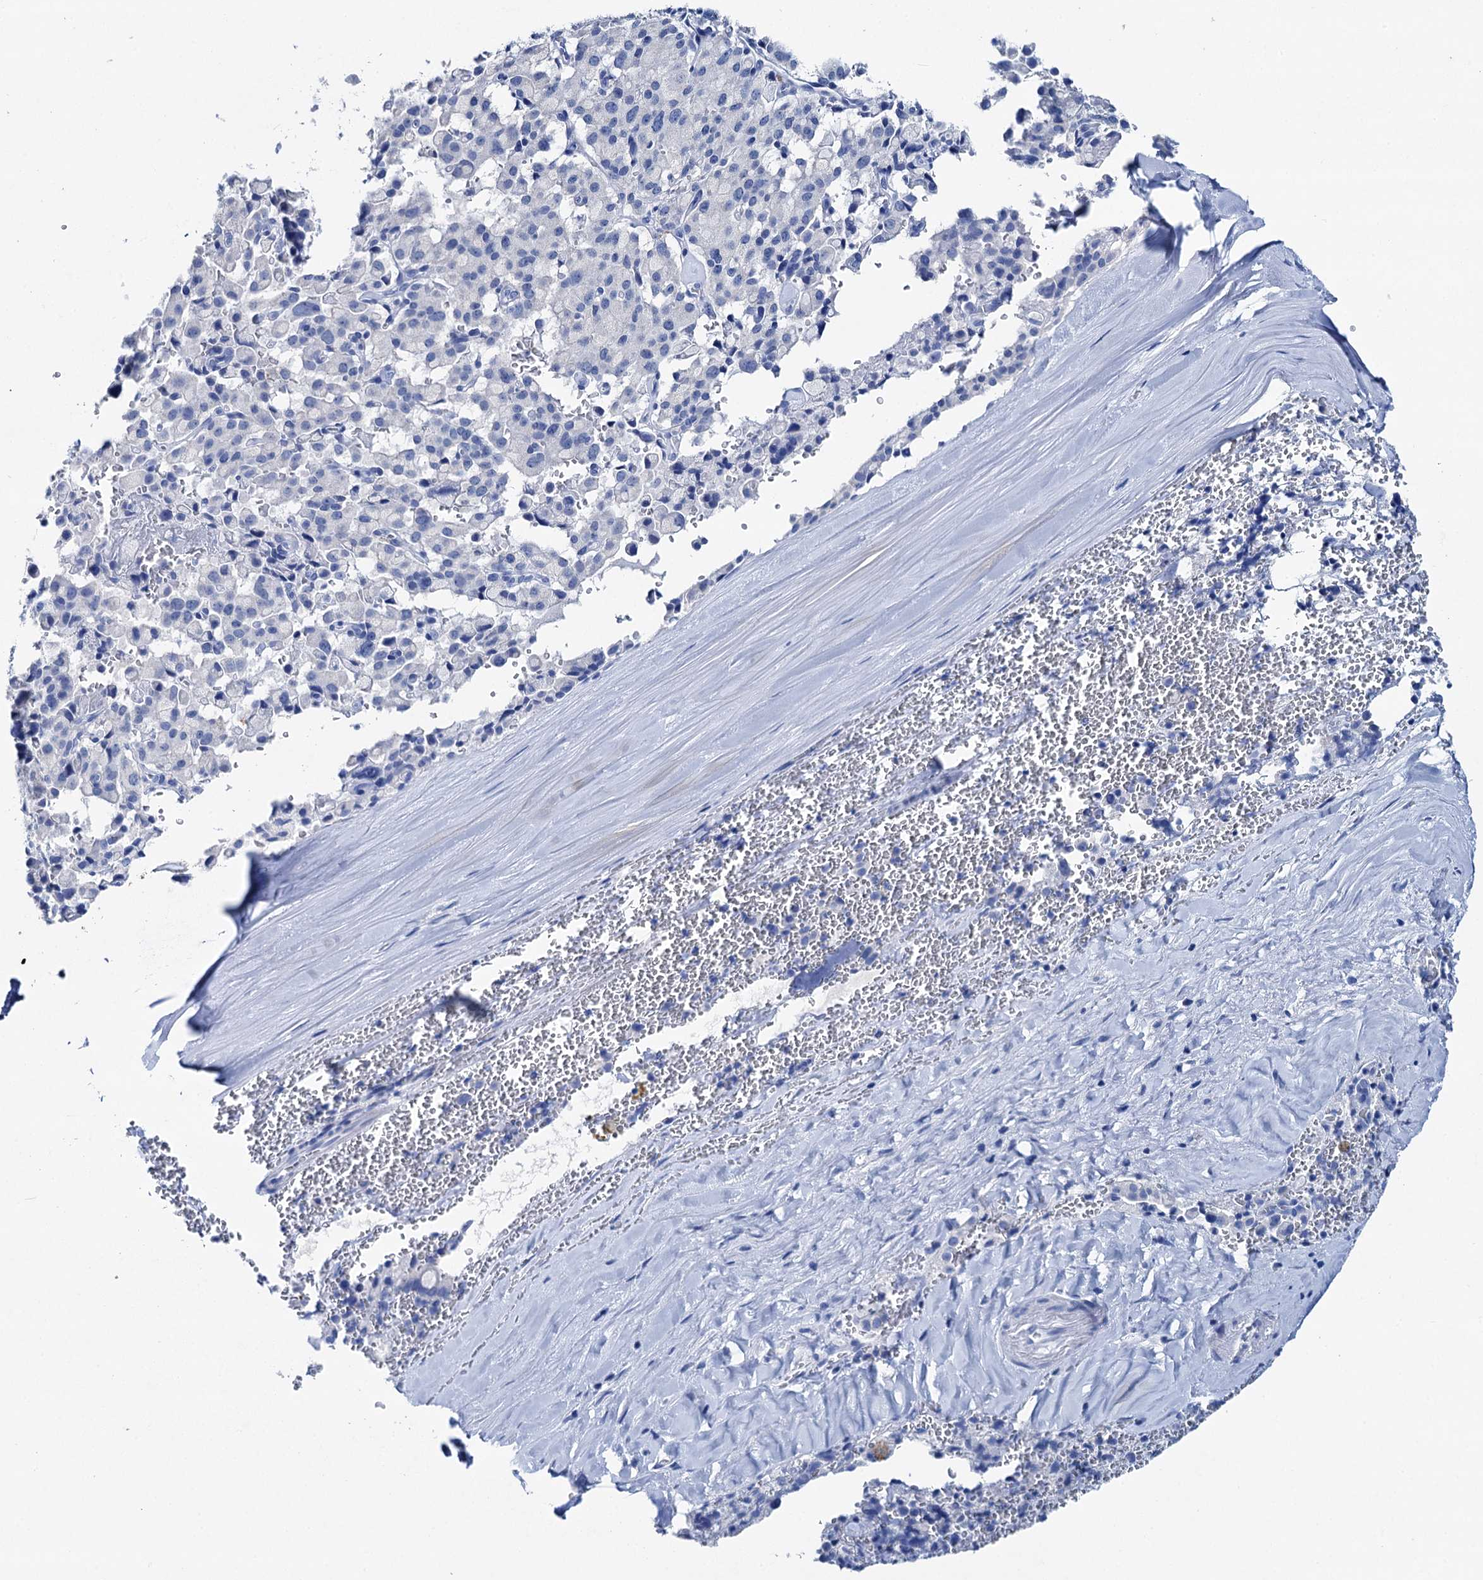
{"staining": {"intensity": "negative", "quantity": "none", "location": "none"}, "tissue": "pancreatic cancer", "cell_type": "Tumor cells", "image_type": "cancer", "snomed": [{"axis": "morphology", "description": "Adenocarcinoma, NOS"}, {"axis": "topography", "description": "Pancreas"}], "caption": "High magnification brightfield microscopy of pancreatic adenocarcinoma stained with DAB (3,3'-diaminobenzidine) (brown) and counterstained with hematoxylin (blue): tumor cells show no significant expression. Brightfield microscopy of immunohistochemistry stained with DAB (brown) and hematoxylin (blue), captured at high magnification.", "gene": "BRINP1", "patient": {"sex": "male", "age": 65}}